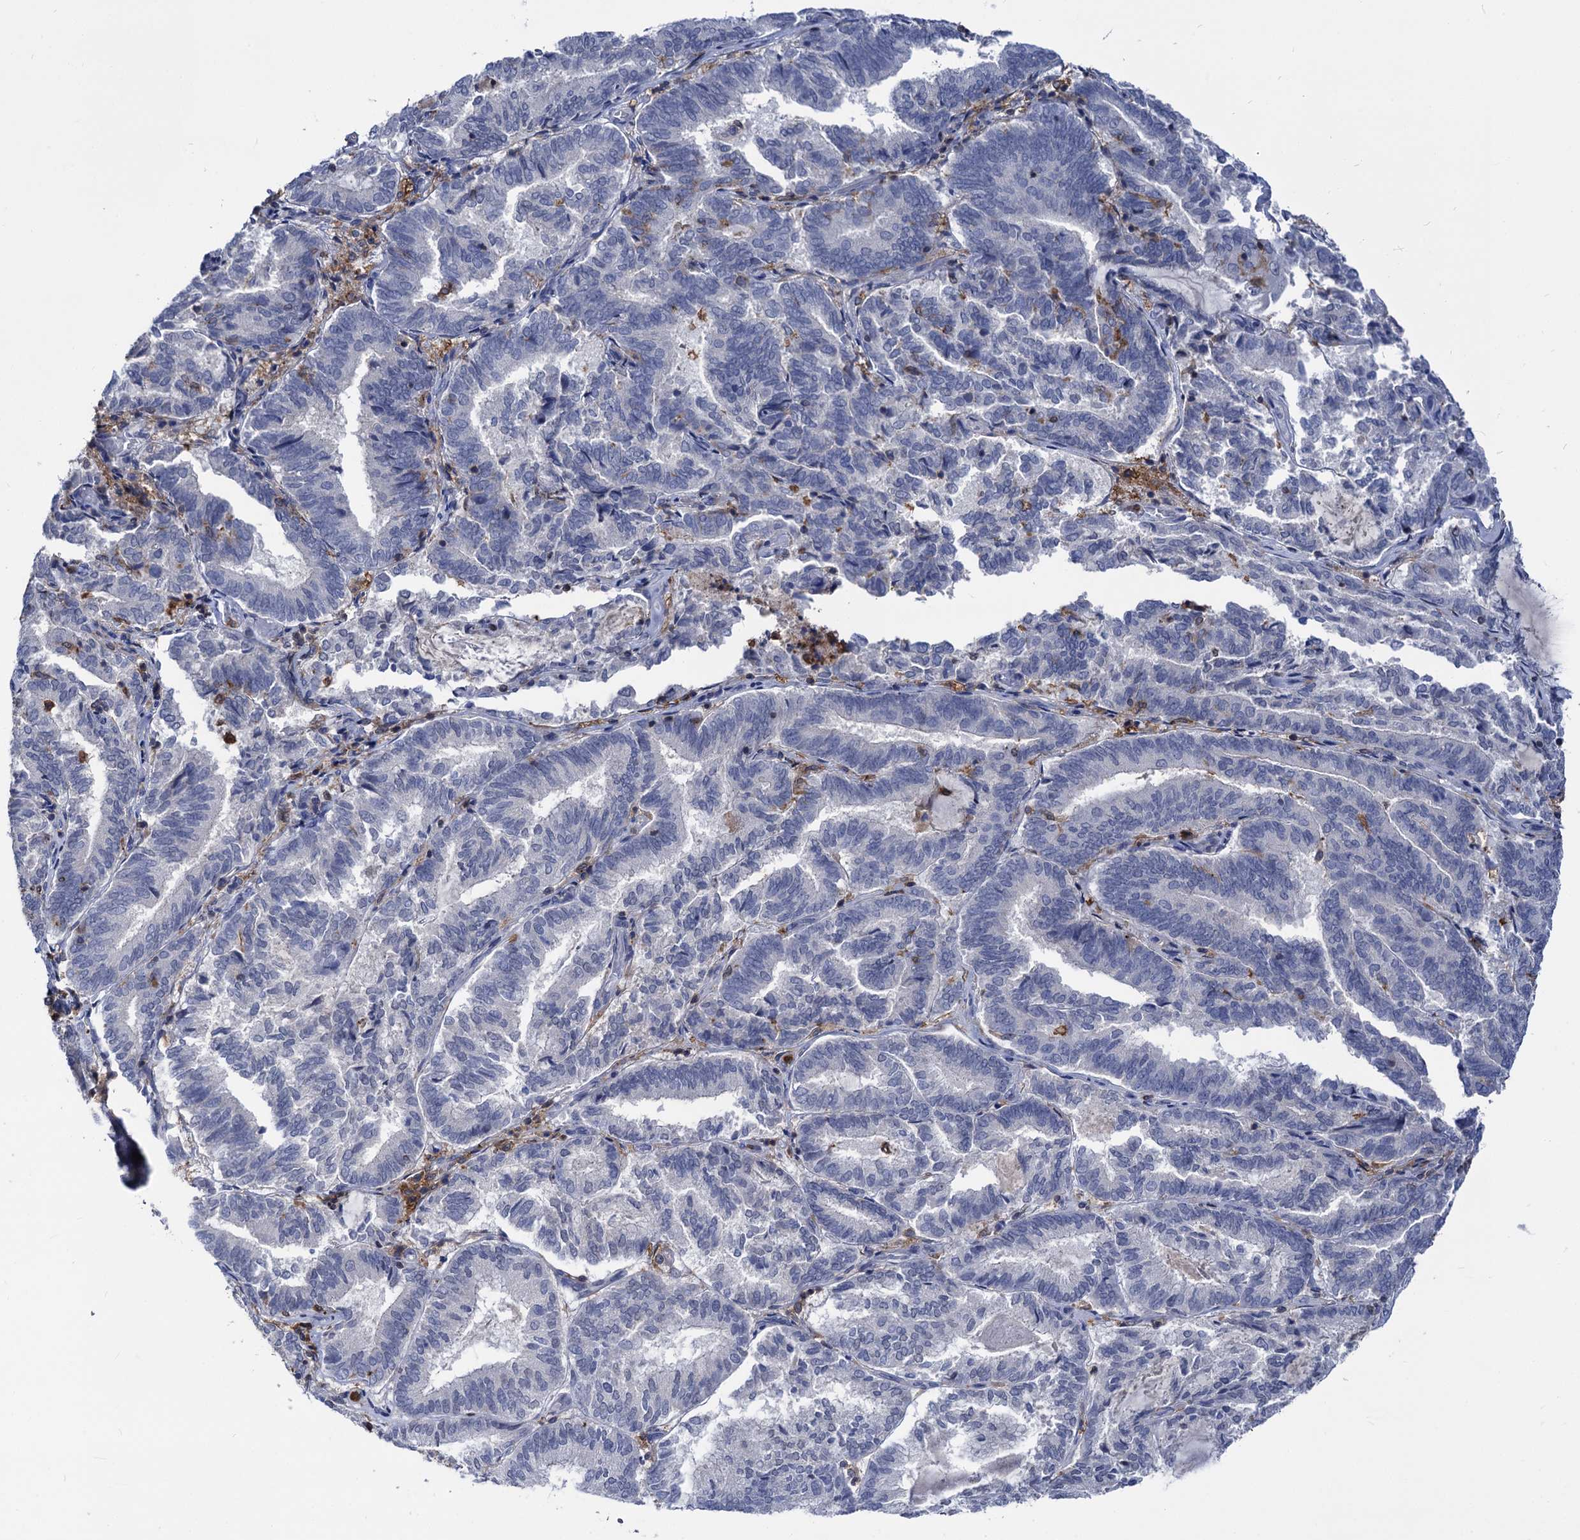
{"staining": {"intensity": "negative", "quantity": "none", "location": "none"}, "tissue": "endometrial cancer", "cell_type": "Tumor cells", "image_type": "cancer", "snomed": [{"axis": "morphology", "description": "Adenocarcinoma, NOS"}, {"axis": "topography", "description": "Endometrium"}], "caption": "Immunohistochemistry (IHC) of adenocarcinoma (endometrial) demonstrates no expression in tumor cells. (Stains: DAB (3,3'-diaminobenzidine) immunohistochemistry (IHC) with hematoxylin counter stain, Microscopy: brightfield microscopy at high magnification).", "gene": "RHOG", "patient": {"sex": "female", "age": 80}}